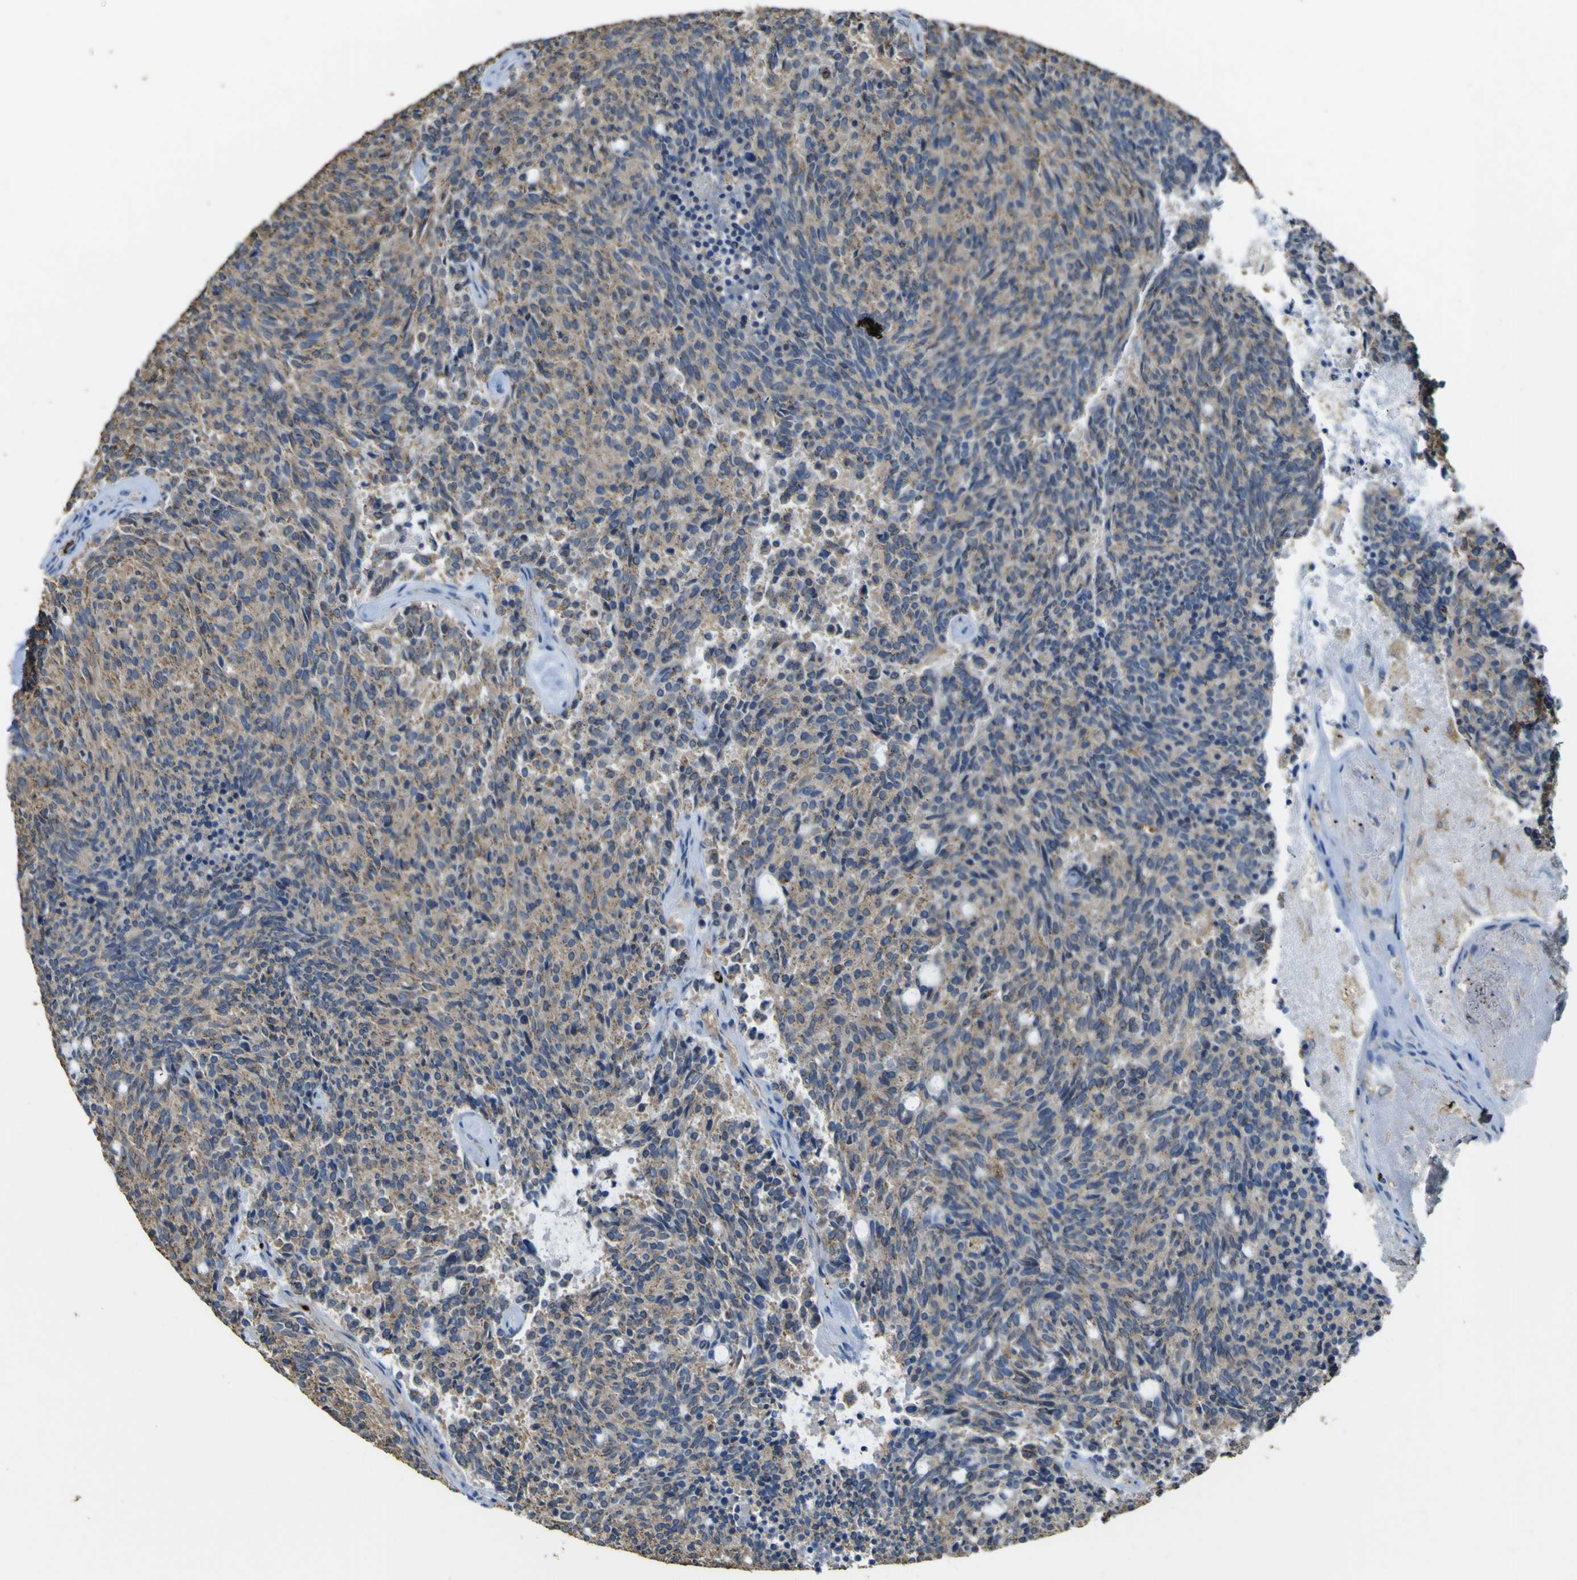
{"staining": {"intensity": "moderate", "quantity": ">75%", "location": "cytoplasmic/membranous"}, "tissue": "carcinoid", "cell_type": "Tumor cells", "image_type": "cancer", "snomed": [{"axis": "morphology", "description": "Carcinoid, malignant, NOS"}, {"axis": "topography", "description": "Pancreas"}], "caption": "Immunohistochemistry (IHC) histopathology image of human carcinoid (malignant) stained for a protein (brown), which demonstrates medium levels of moderate cytoplasmic/membranous expression in approximately >75% of tumor cells.", "gene": "ACSL3", "patient": {"sex": "female", "age": 54}}